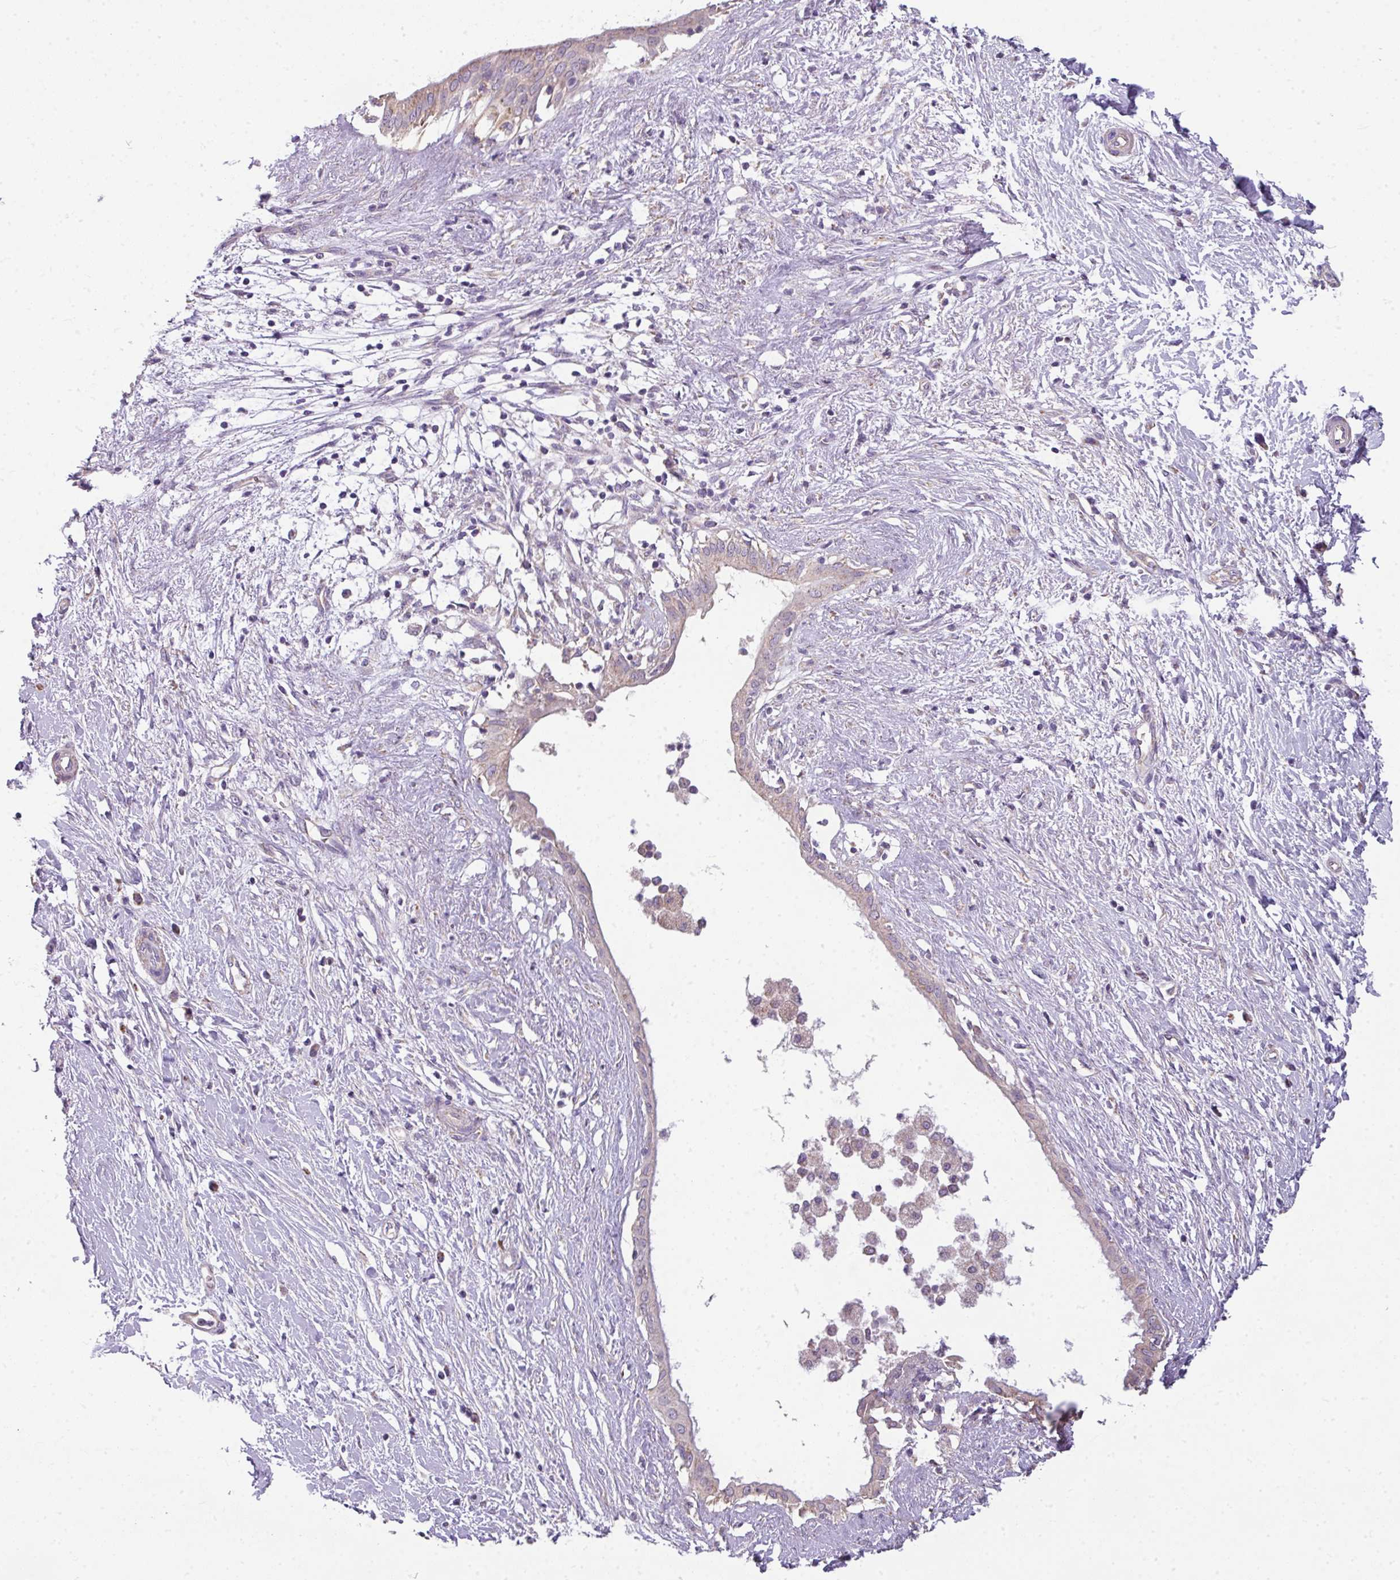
{"staining": {"intensity": "negative", "quantity": "none", "location": "none"}, "tissue": "pancreatic cancer", "cell_type": "Tumor cells", "image_type": "cancer", "snomed": [{"axis": "morphology", "description": "Adenocarcinoma, NOS"}, {"axis": "topography", "description": "Pancreas"}], "caption": "The histopathology image displays no significant staining in tumor cells of pancreatic cancer (adenocarcinoma).", "gene": "PALS2", "patient": {"sex": "male", "age": 50}}